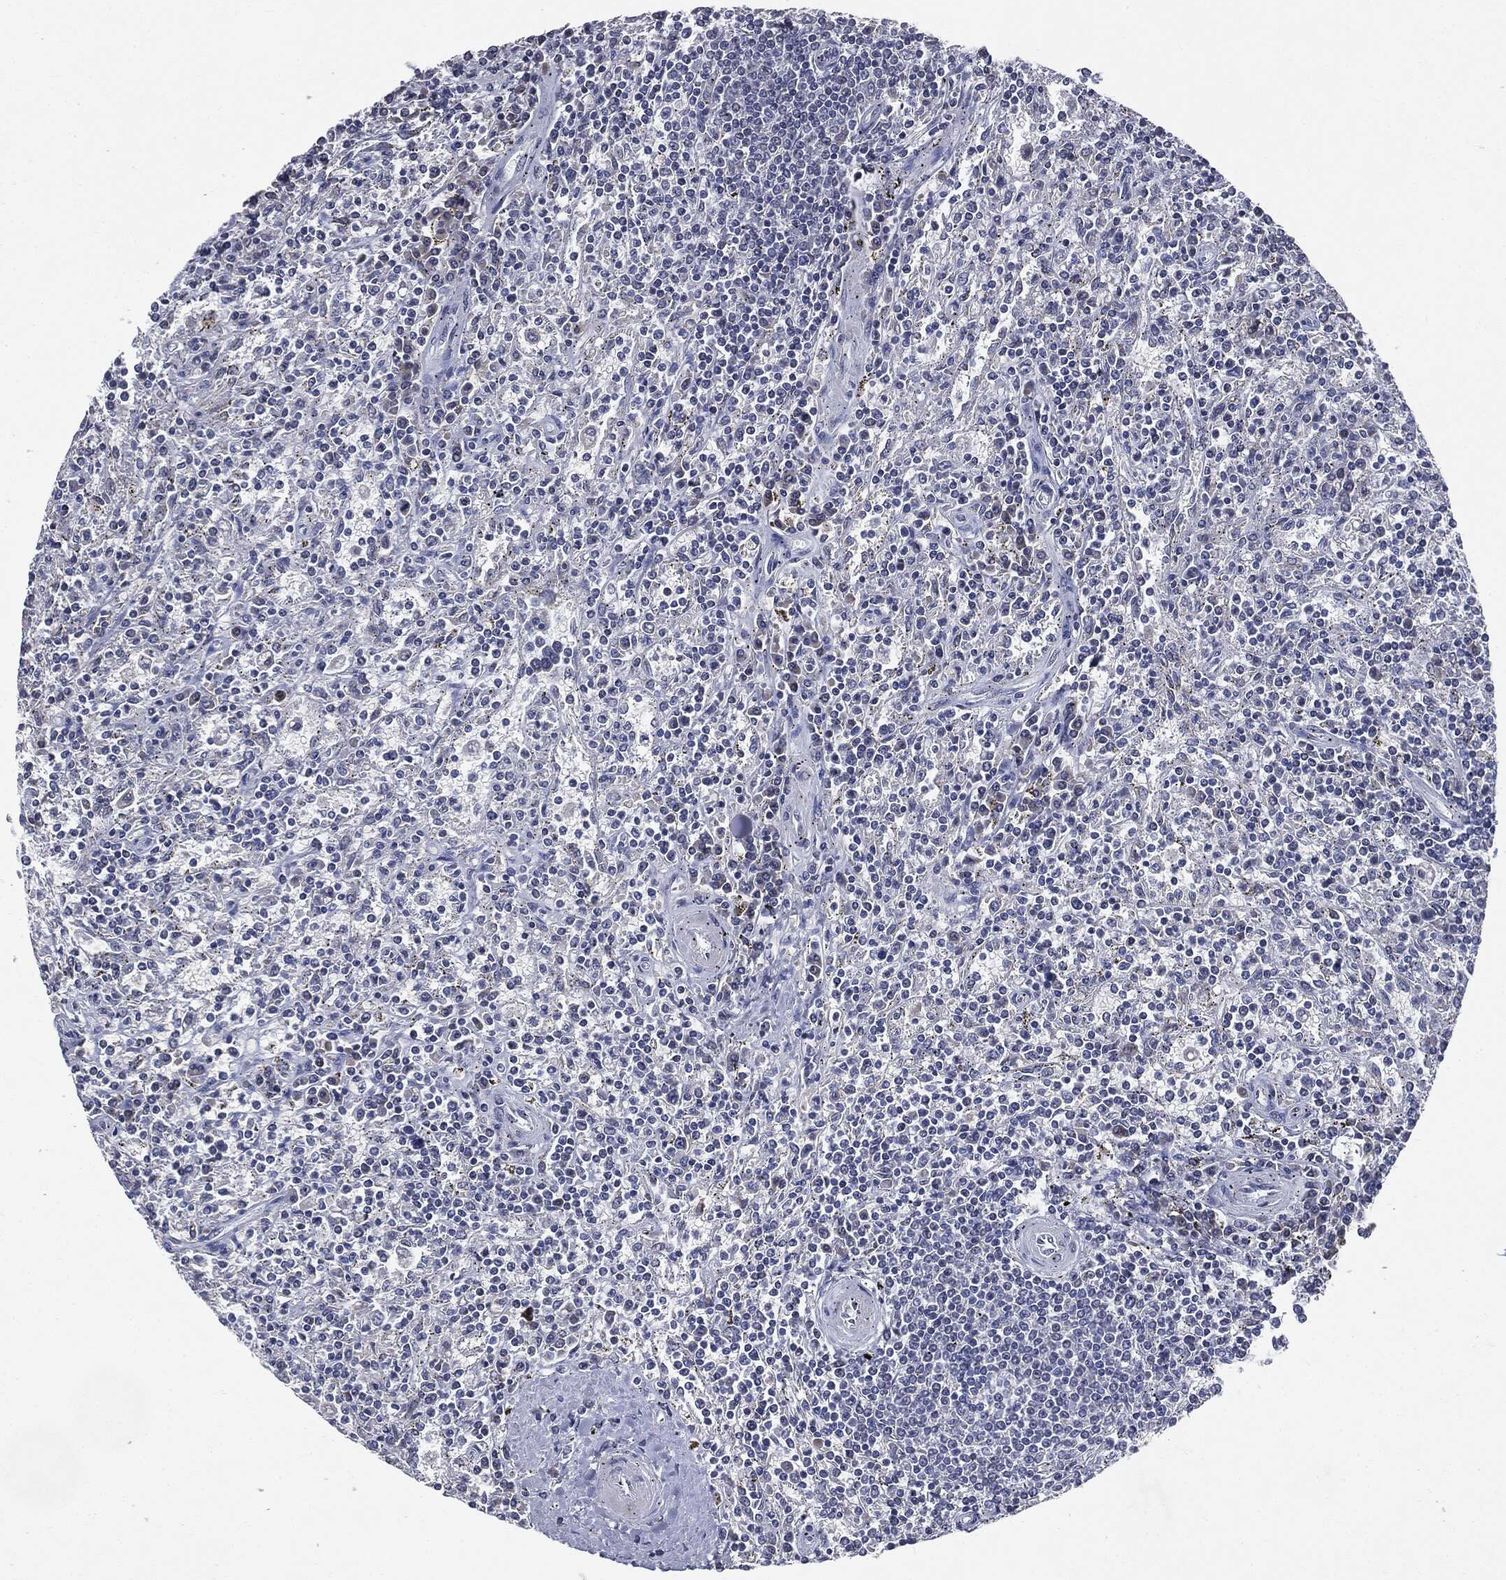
{"staining": {"intensity": "negative", "quantity": "none", "location": "none"}, "tissue": "lymphoma", "cell_type": "Tumor cells", "image_type": "cancer", "snomed": [{"axis": "morphology", "description": "Malignant lymphoma, non-Hodgkin's type, Low grade"}, {"axis": "topography", "description": "Spleen"}], "caption": "This is a image of immunohistochemistry (IHC) staining of low-grade malignant lymphoma, non-Hodgkin's type, which shows no expression in tumor cells.", "gene": "CASD1", "patient": {"sex": "male", "age": 62}}